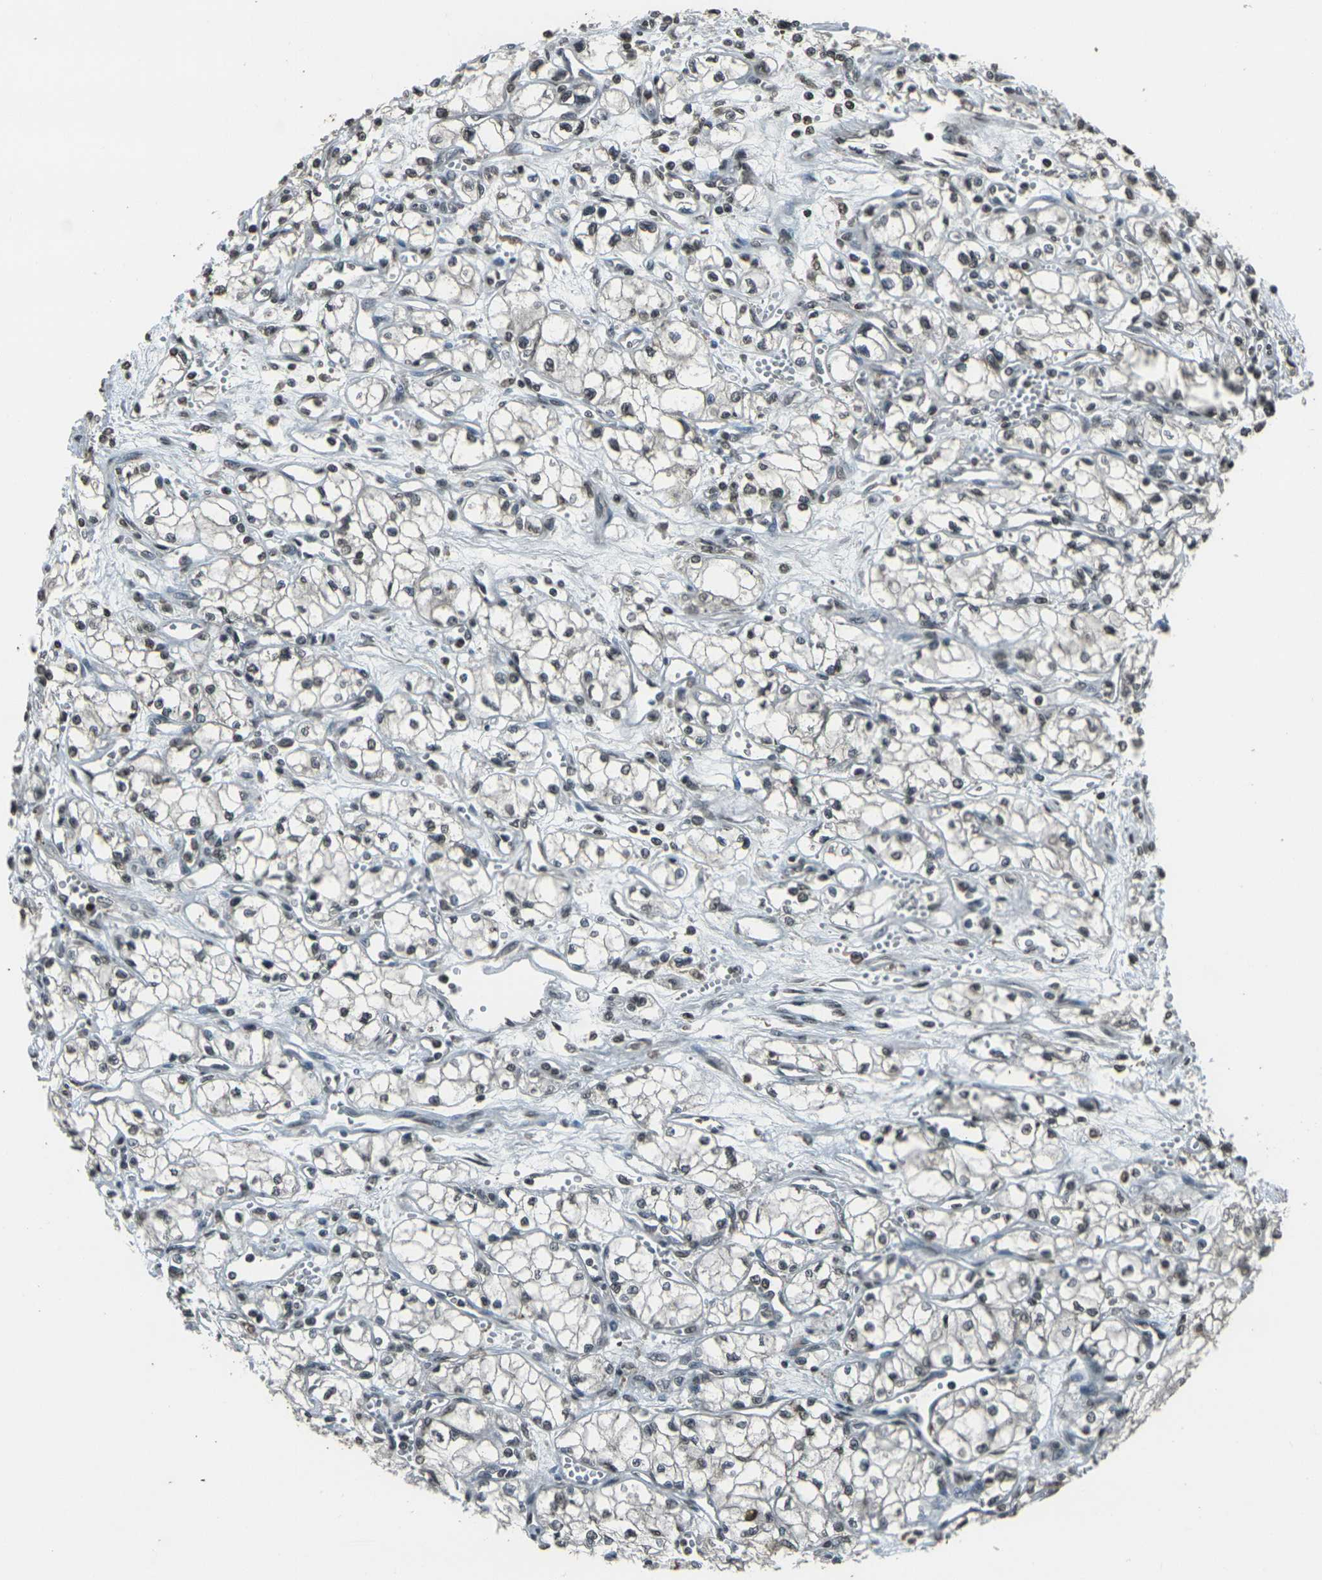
{"staining": {"intensity": "weak", "quantity": ">75%", "location": "nuclear"}, "tissue": "renal cancer", "cell_type": "Tumor cells", "image_type": "cancer", "snomed": [{"axis": "morphology", "description": "Normal tissue, NOS"}, {"axis": "morphology", "description": "Adenocarcinoma, NOS"}, {"axis": "topography", "description": "Kidney"}], "caption": "DAB (3,3'-diaminobenzidine) immunohistochemical staining of renal cancer exhibits weak nuclear protein staining in approximately >75% of tumor cells.", "gene": "PRPF8", "patient": {"sex": "male", "age": 59}}